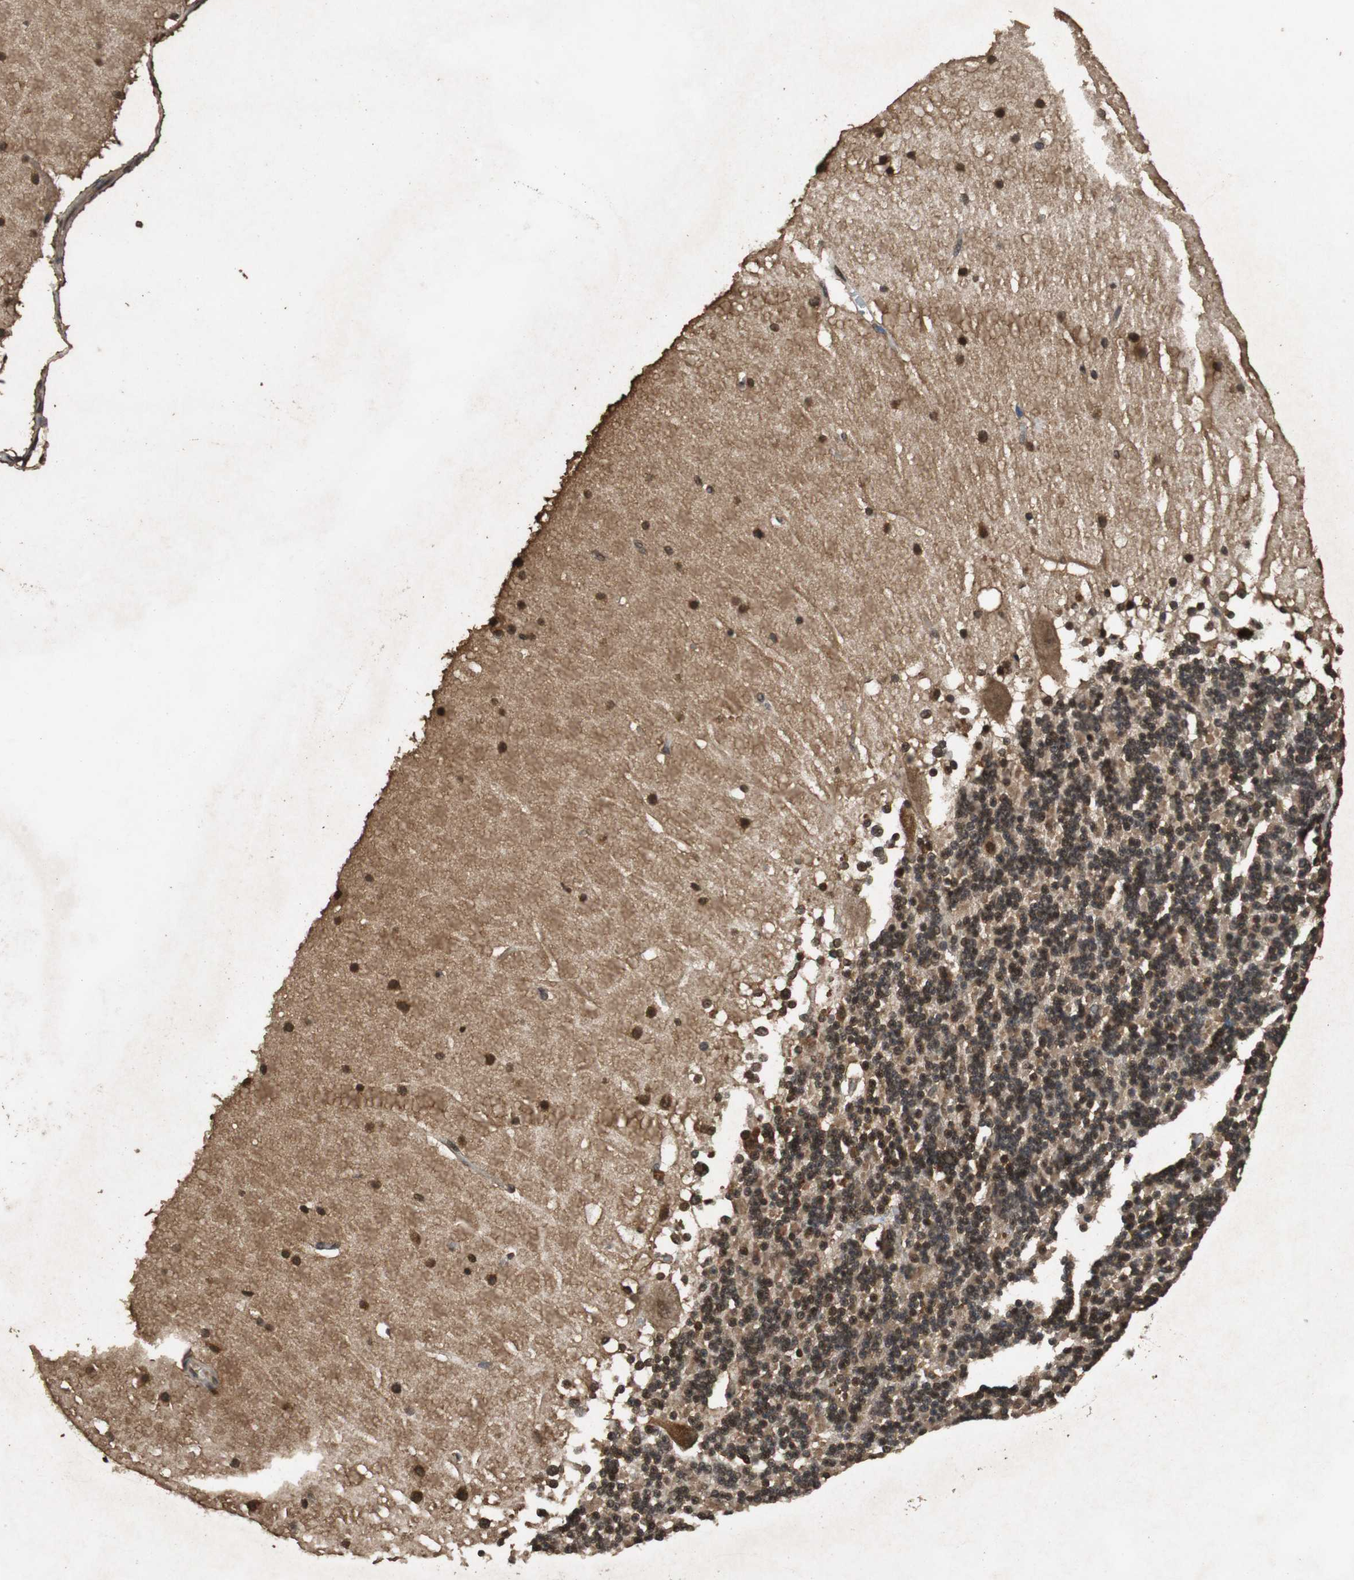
{"staining": {"intensity": "strong", "quantity": "25%-75%", "location": "nuclear"}, "tissue": "cerebellum", "cell_type": "Cells in granular layer", "image_type": "normal", "snomed": [{"axis": "morphology", "description": "Normal tissue, NOS"}, {"axis": "topography", "description": "Cerebellum"}], "caption": "Cells in granular layer demonstrate high levels of strong nuclear positivity in approximately 25%-75% of cells in unremarkable human cerebellum. Using DAB (3,3'-diaminobenzidine) (brown) and hematoxylin (blue) stains, captured at high magnification using brightfield microscopy.", "gene": "ZNF18", "patient": {"sex": "female", "age": 19}}